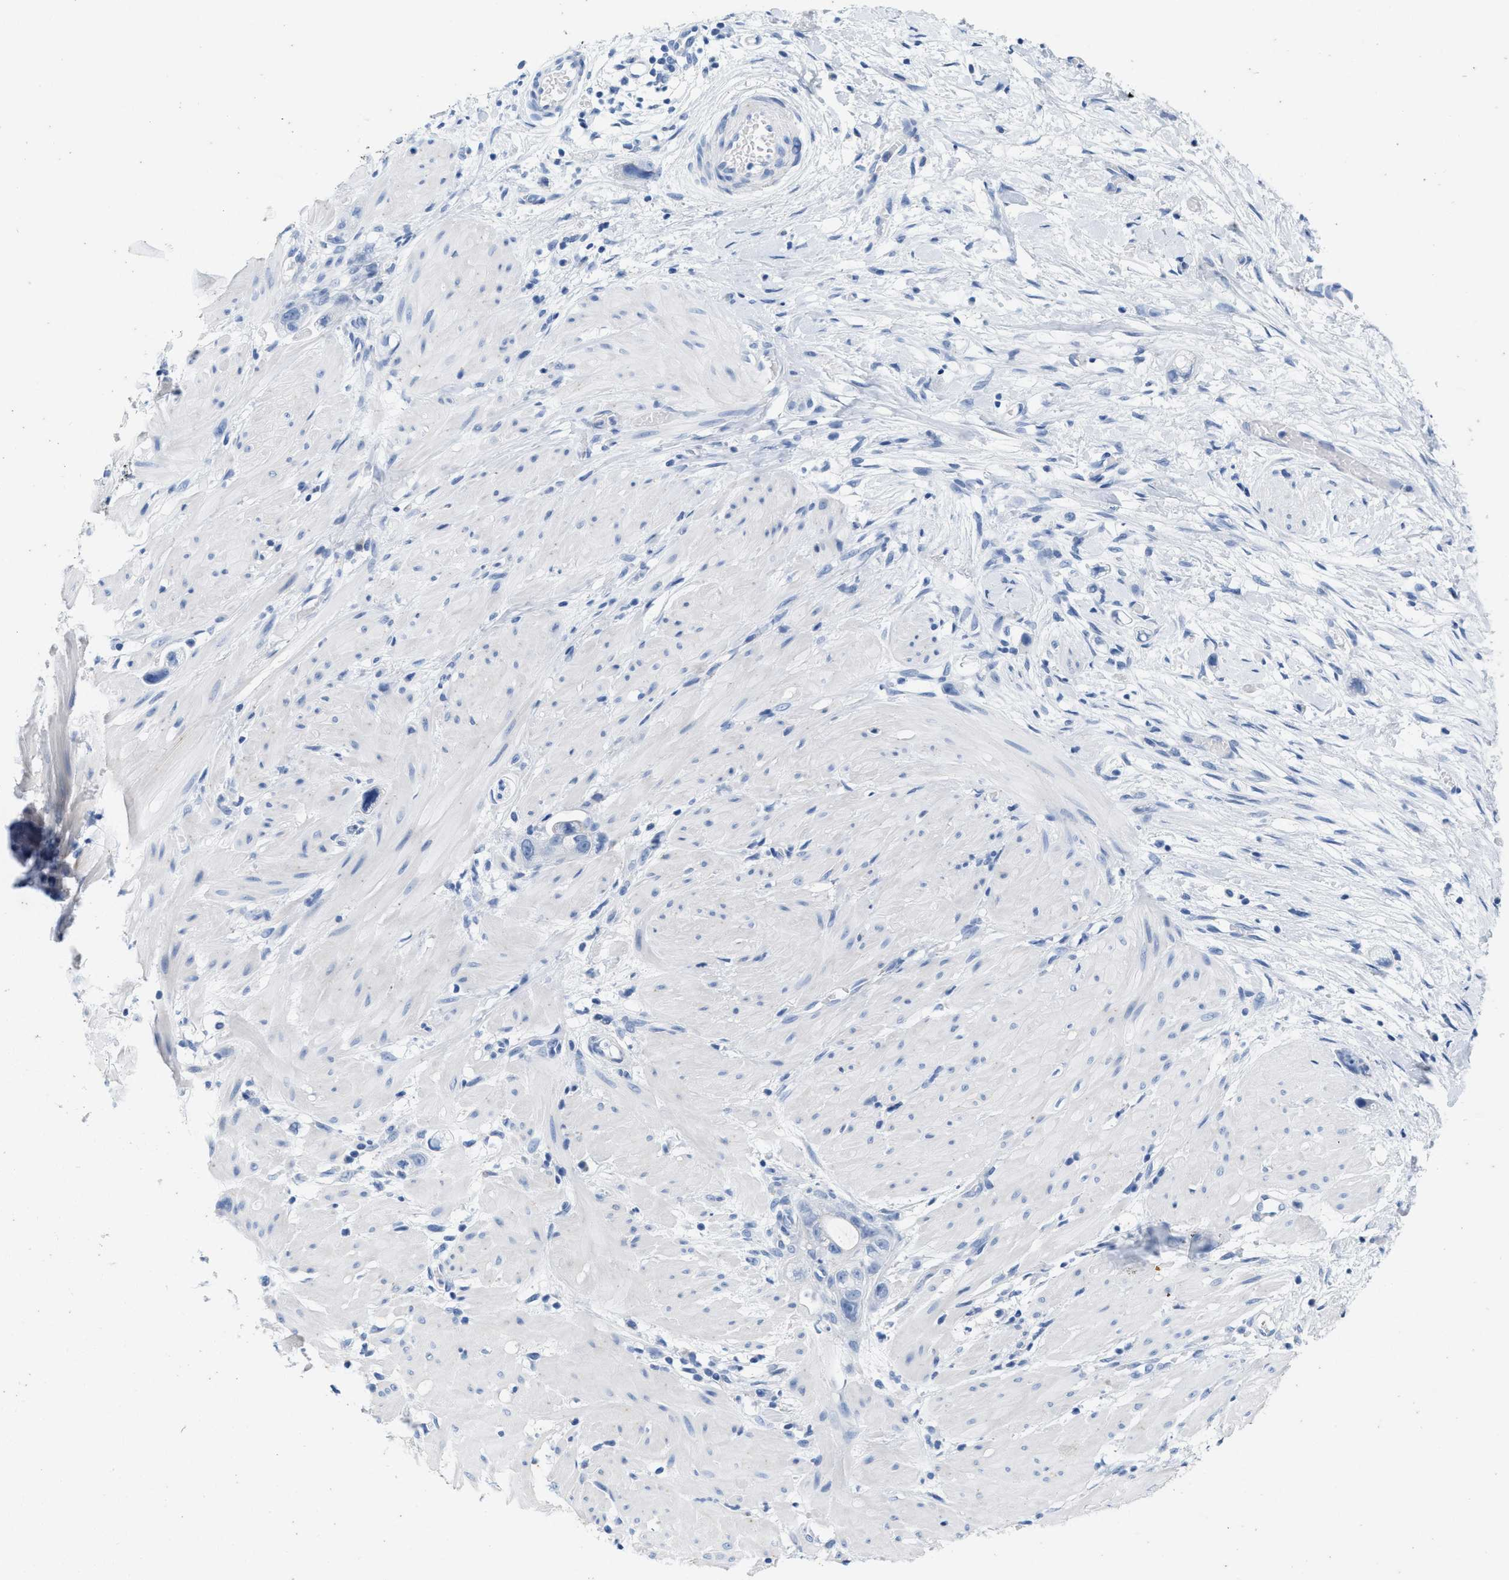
{"staining": {"intensity": "negative", "quantity": "none", "location": "none"}, "tissue": "stomach cancer", "cell_type": "Tumor cells", "image_type": "cancer", "snomed": [{"axis": "morphology", "description": "Adenocarcinoma, NOS"}, {"axis": "topography", "description": "Stomach"}, {"axis": "topography", "description": "Stomach, lower"}], "caption": "Immunohistochemistry (IHC) photomicrograph of adenocarcinoma (stomach) stained for a protein (brown), which displays no staining in tumor cells.", "gene": "ABCB11", "patient": {"sex": "female", "age": 48}}